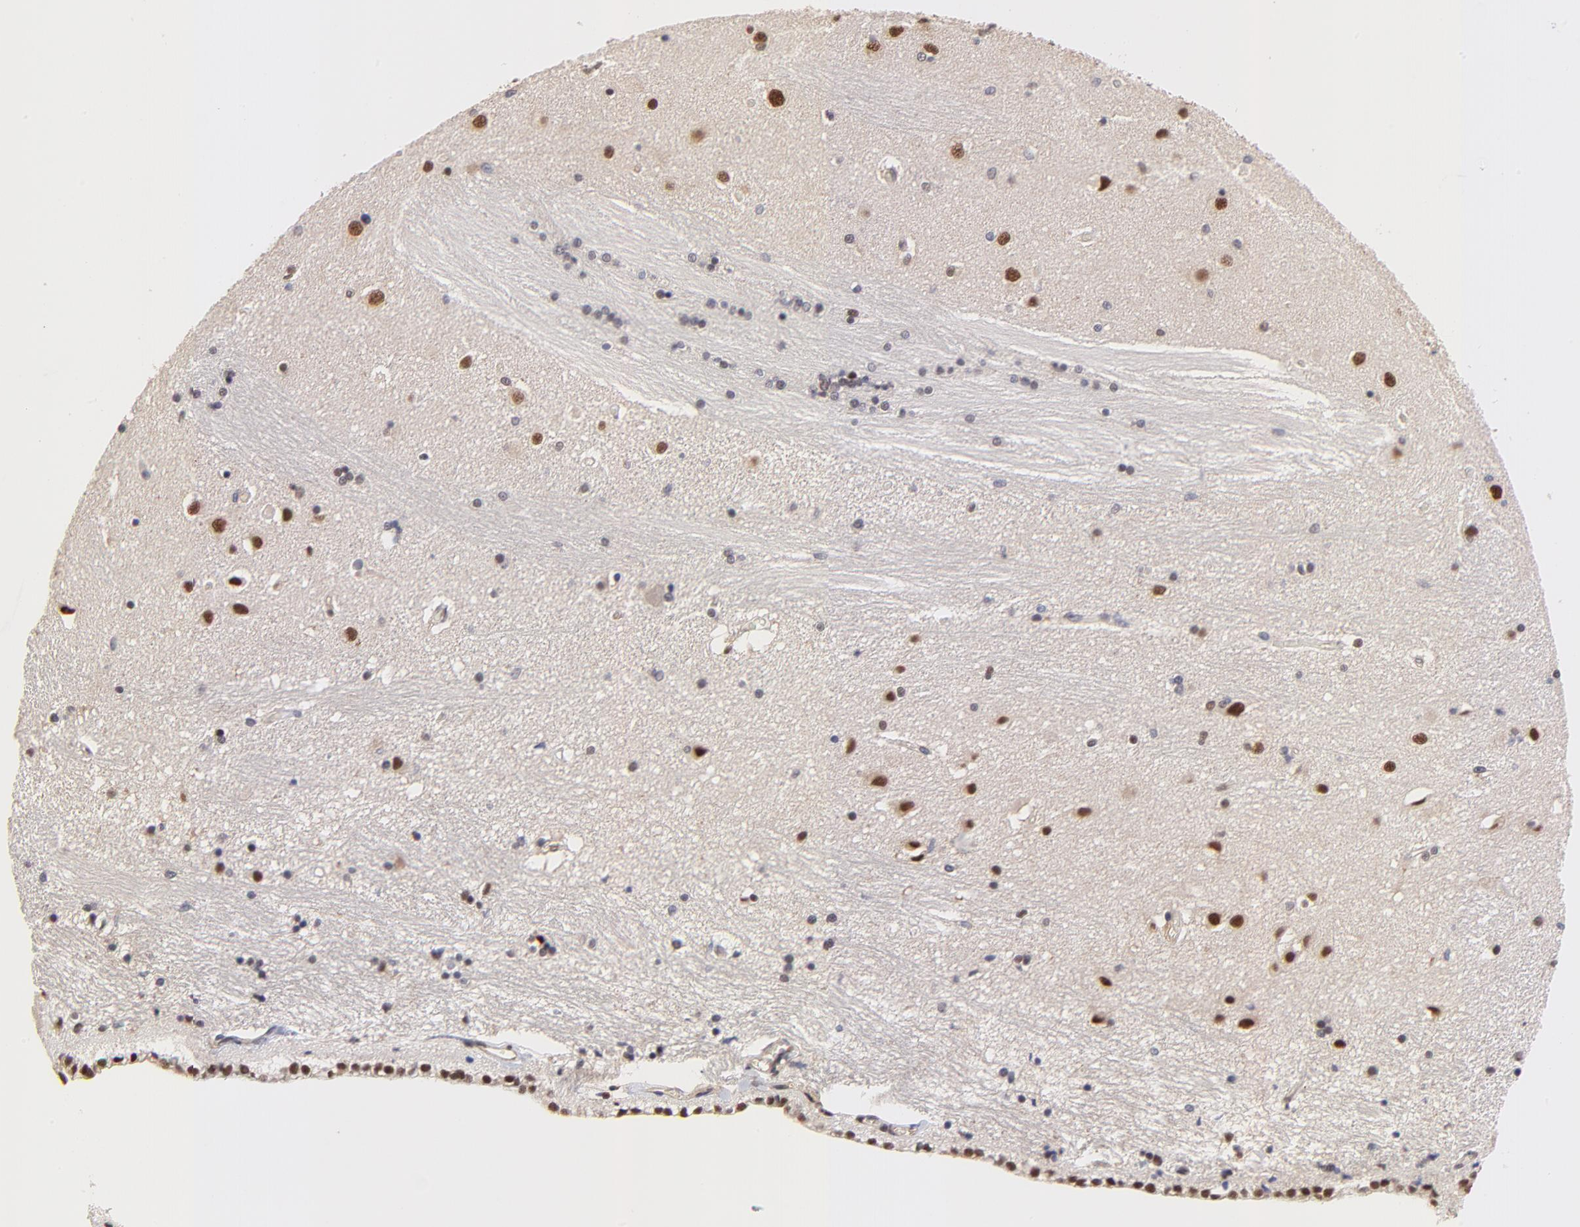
{"staining": {"intensity": "negative", "quantity": "none", "location": "none"}, "tissue": "hippocampus", "cell_type": "Glial cells", "image_type": "normal", "snomed": [{"axis": "morphology", "description": "Normal tissue, NOS"}, {"axis": "topography", "description": "Hippocampus"}], "caption": "The micrograph shows no significant positivity in glial cells of hippocampus. Brightfield microscopy of IHC stained with DAB (3,3'-diaminobenzidine) (brown) and hematoxylin (blue), captured at high magnification.", "gene": "PSMC4", "patient": {"sex": "female", "age": 54}}